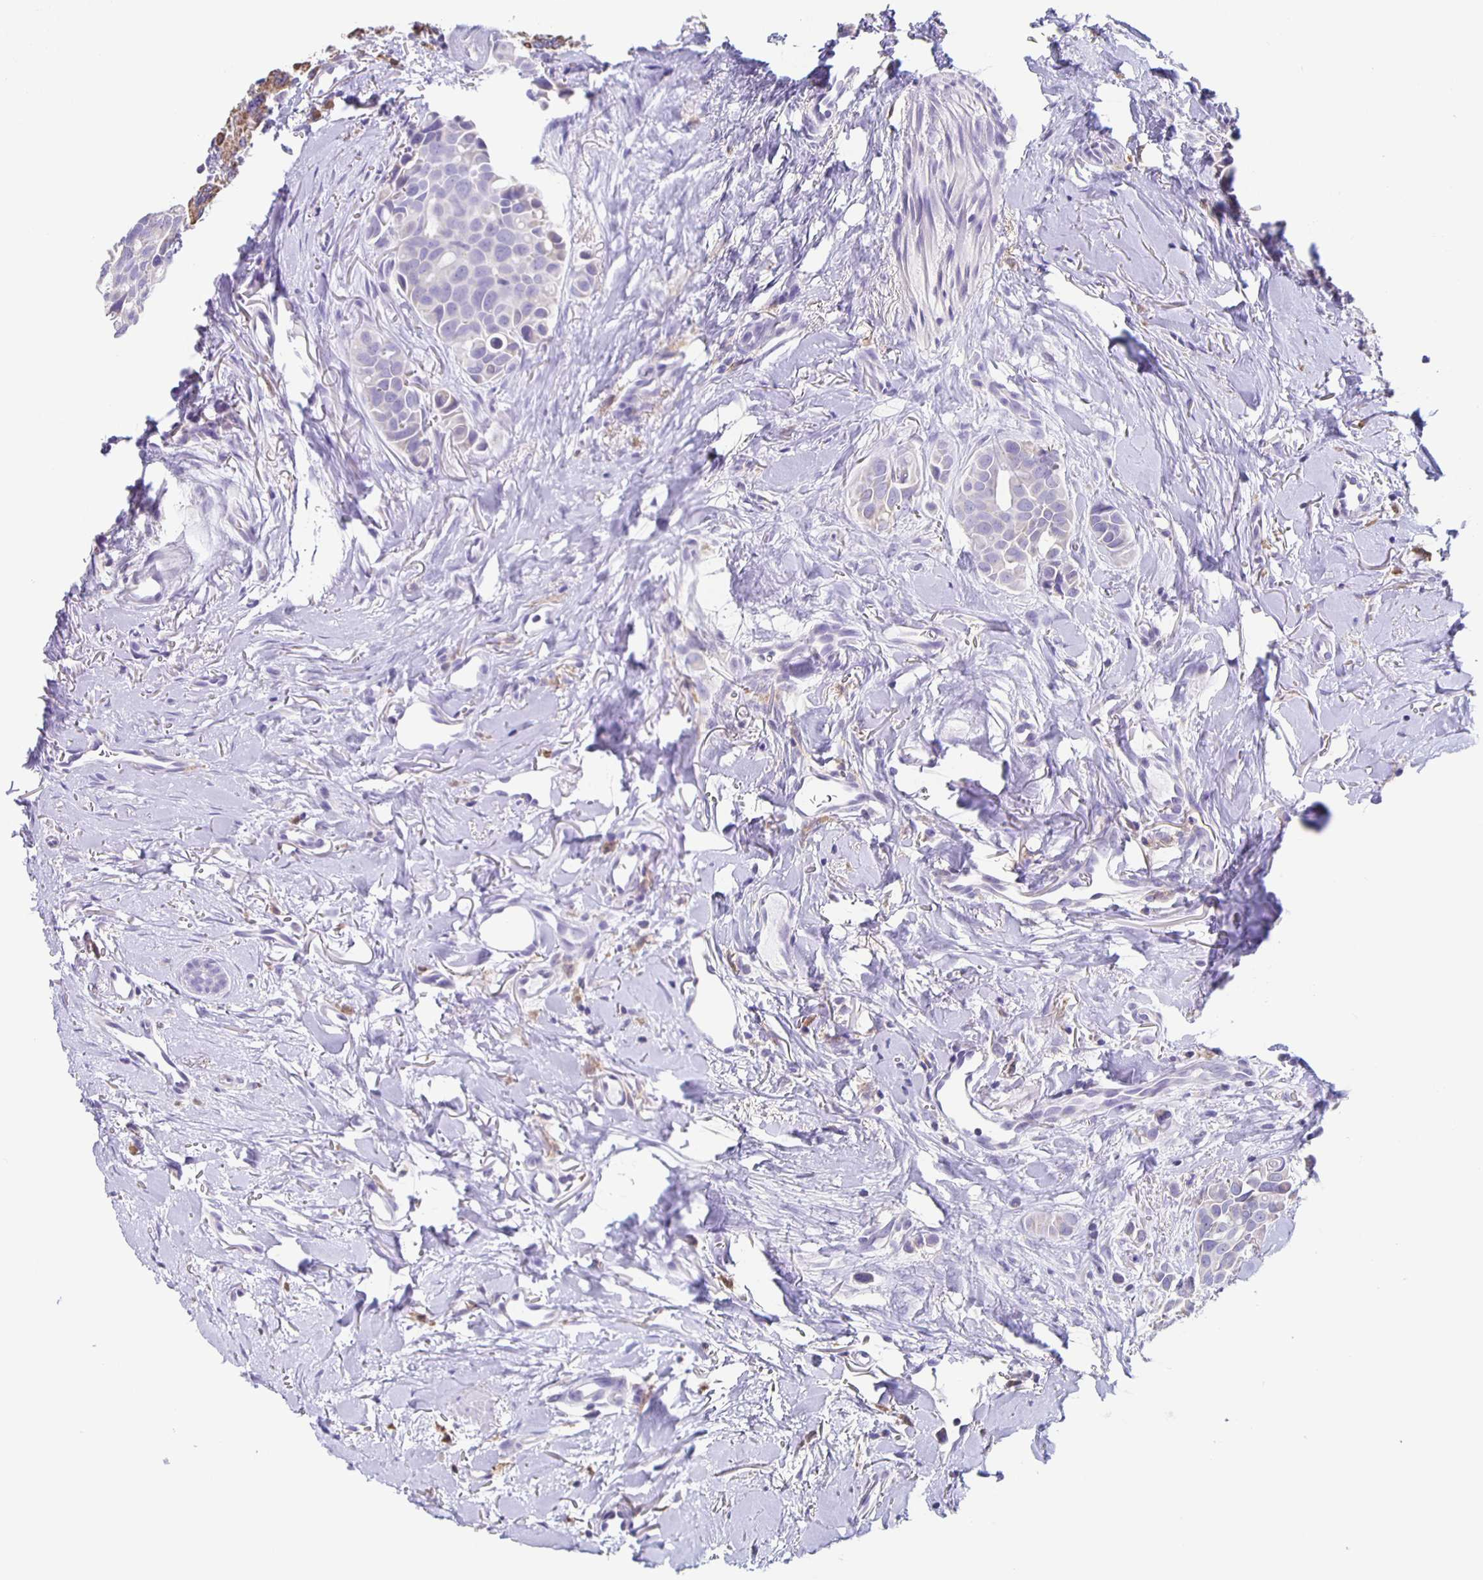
{"staining": {"intensity": "negative", "quantity": "none", "location": "none"}, "tissue": "breast cancer", "cell_type": "Tumor cells", "image_type": "cancer", "snomed": [{"axis": "morphology", "description": "Duct carcinoma"}, {"axis": "topography", "description": "Breast"}], "caption": "Micrograph shows no protein expression in tumor cells of breast cancer tissue.", "gene": "TPPP", "patient": {"sex": "female", "age": 54}}